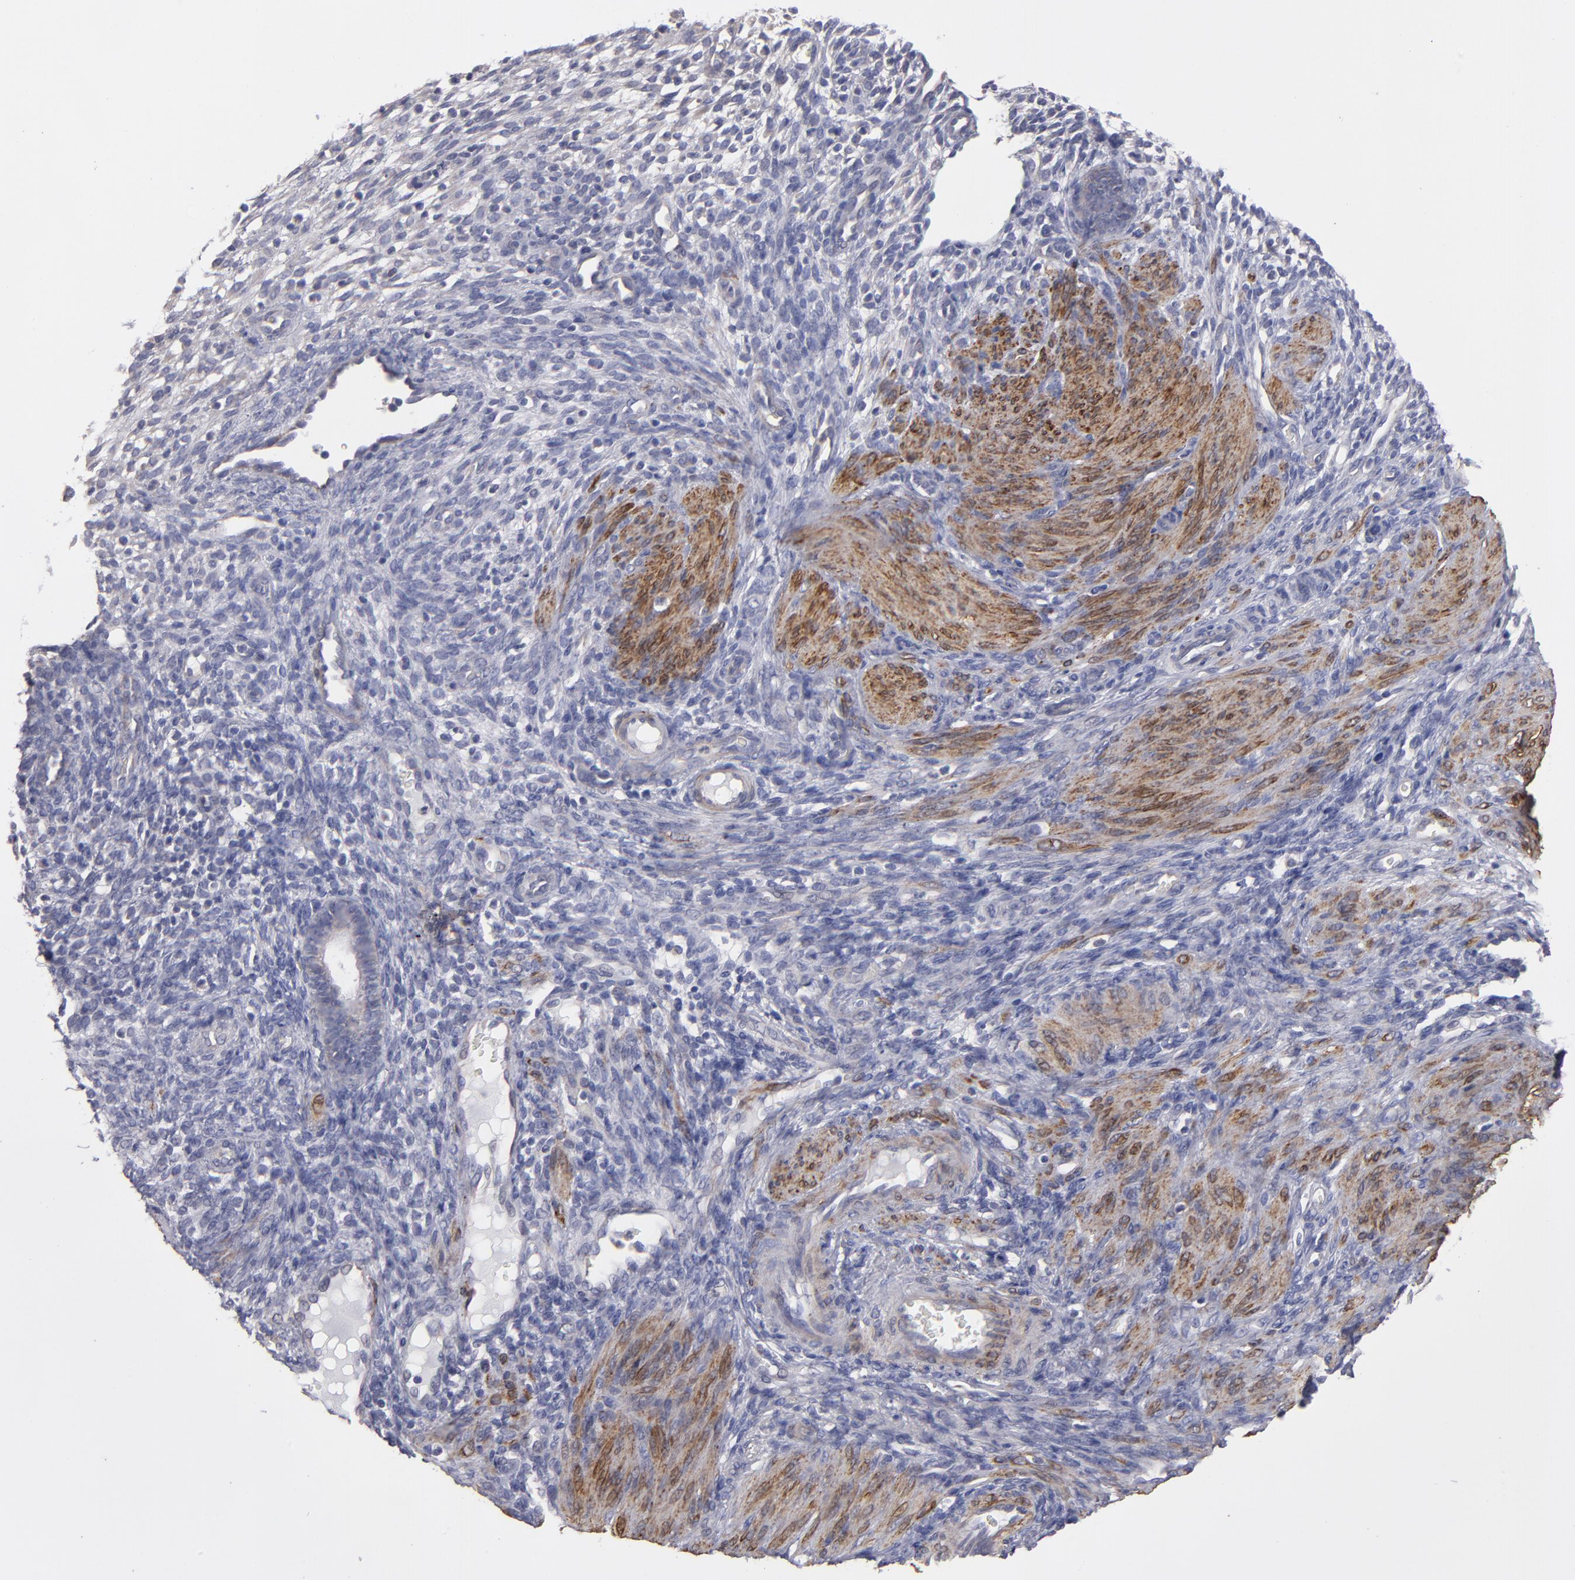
{"staining": {"intensity": "negative", "quantity": "none", "location": "none"}, "tissue": "endometrium", "cell_type": "Cells in endometrial stroma", "image_type": "normal", "snomed": [{"axis": "morphology", "description": "Normal tissue, NOS"}, {"axis": "topography", "description": "Endometrium"}], "caption": "Photomicrograph shows no protein staining in cells in endometrial stroma of normal endometrium.", "gene": "SLMAP", "patient": {"sex": "female", "age": 72}}